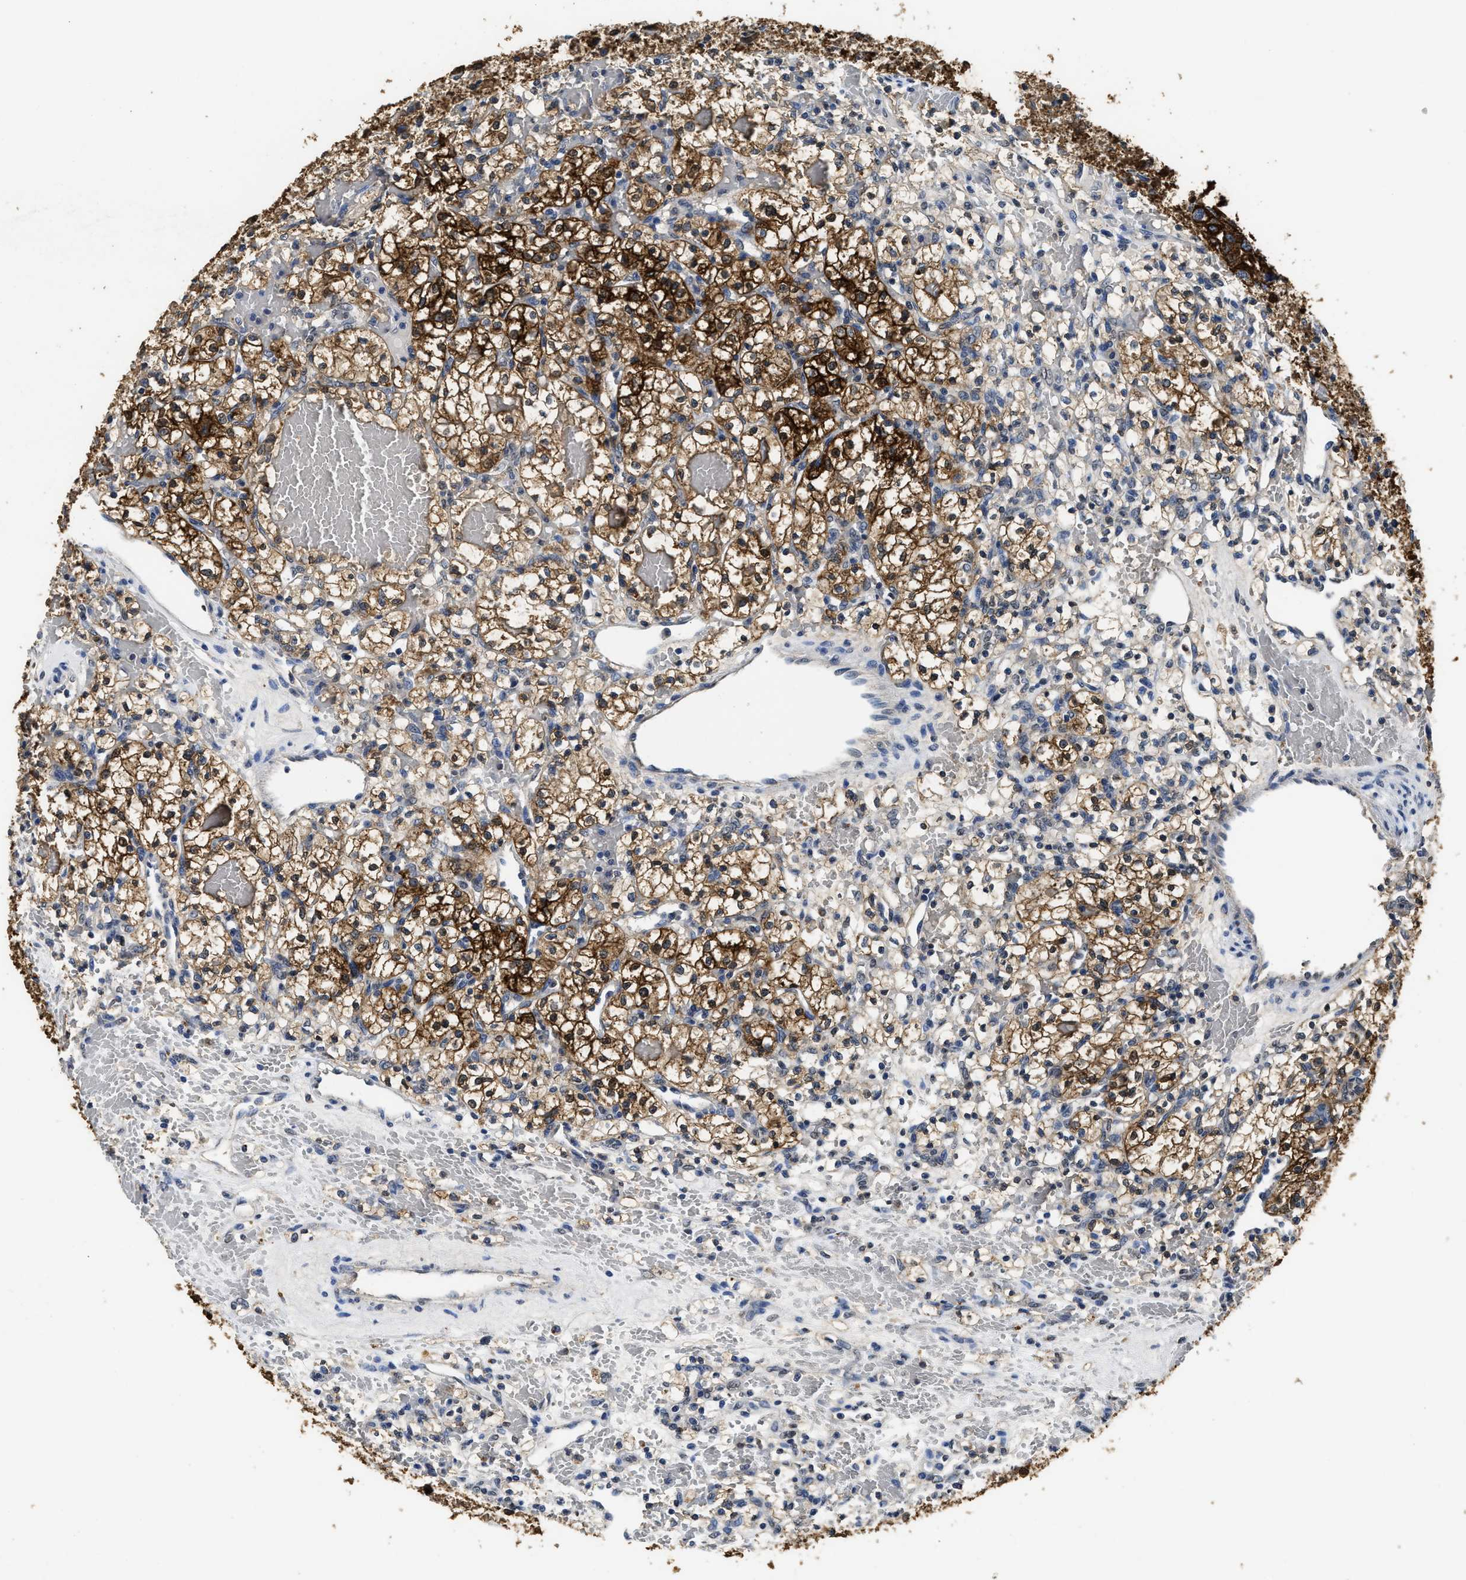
{"staining": {"intensity": "strong", "quantity": ">75%", "location": "cytoplasmic/membranous"}, "tissue": "renal cancer", "cell_type": "Tumor cells", "image_type": "cancer", "snomed": [{"axis": "morphology", "description": "Adenocarcinoma, NOS"}, {"axis": "topography", "description": "Kidney"}], "caption": "A micrograph of human renal adenocarcinoma stained for a protein shows strong cytoplasmic/membranous brown staining in tumor cells.", "gene": "CTNNA1", "patient": {"sex": "female", "age": 60}}